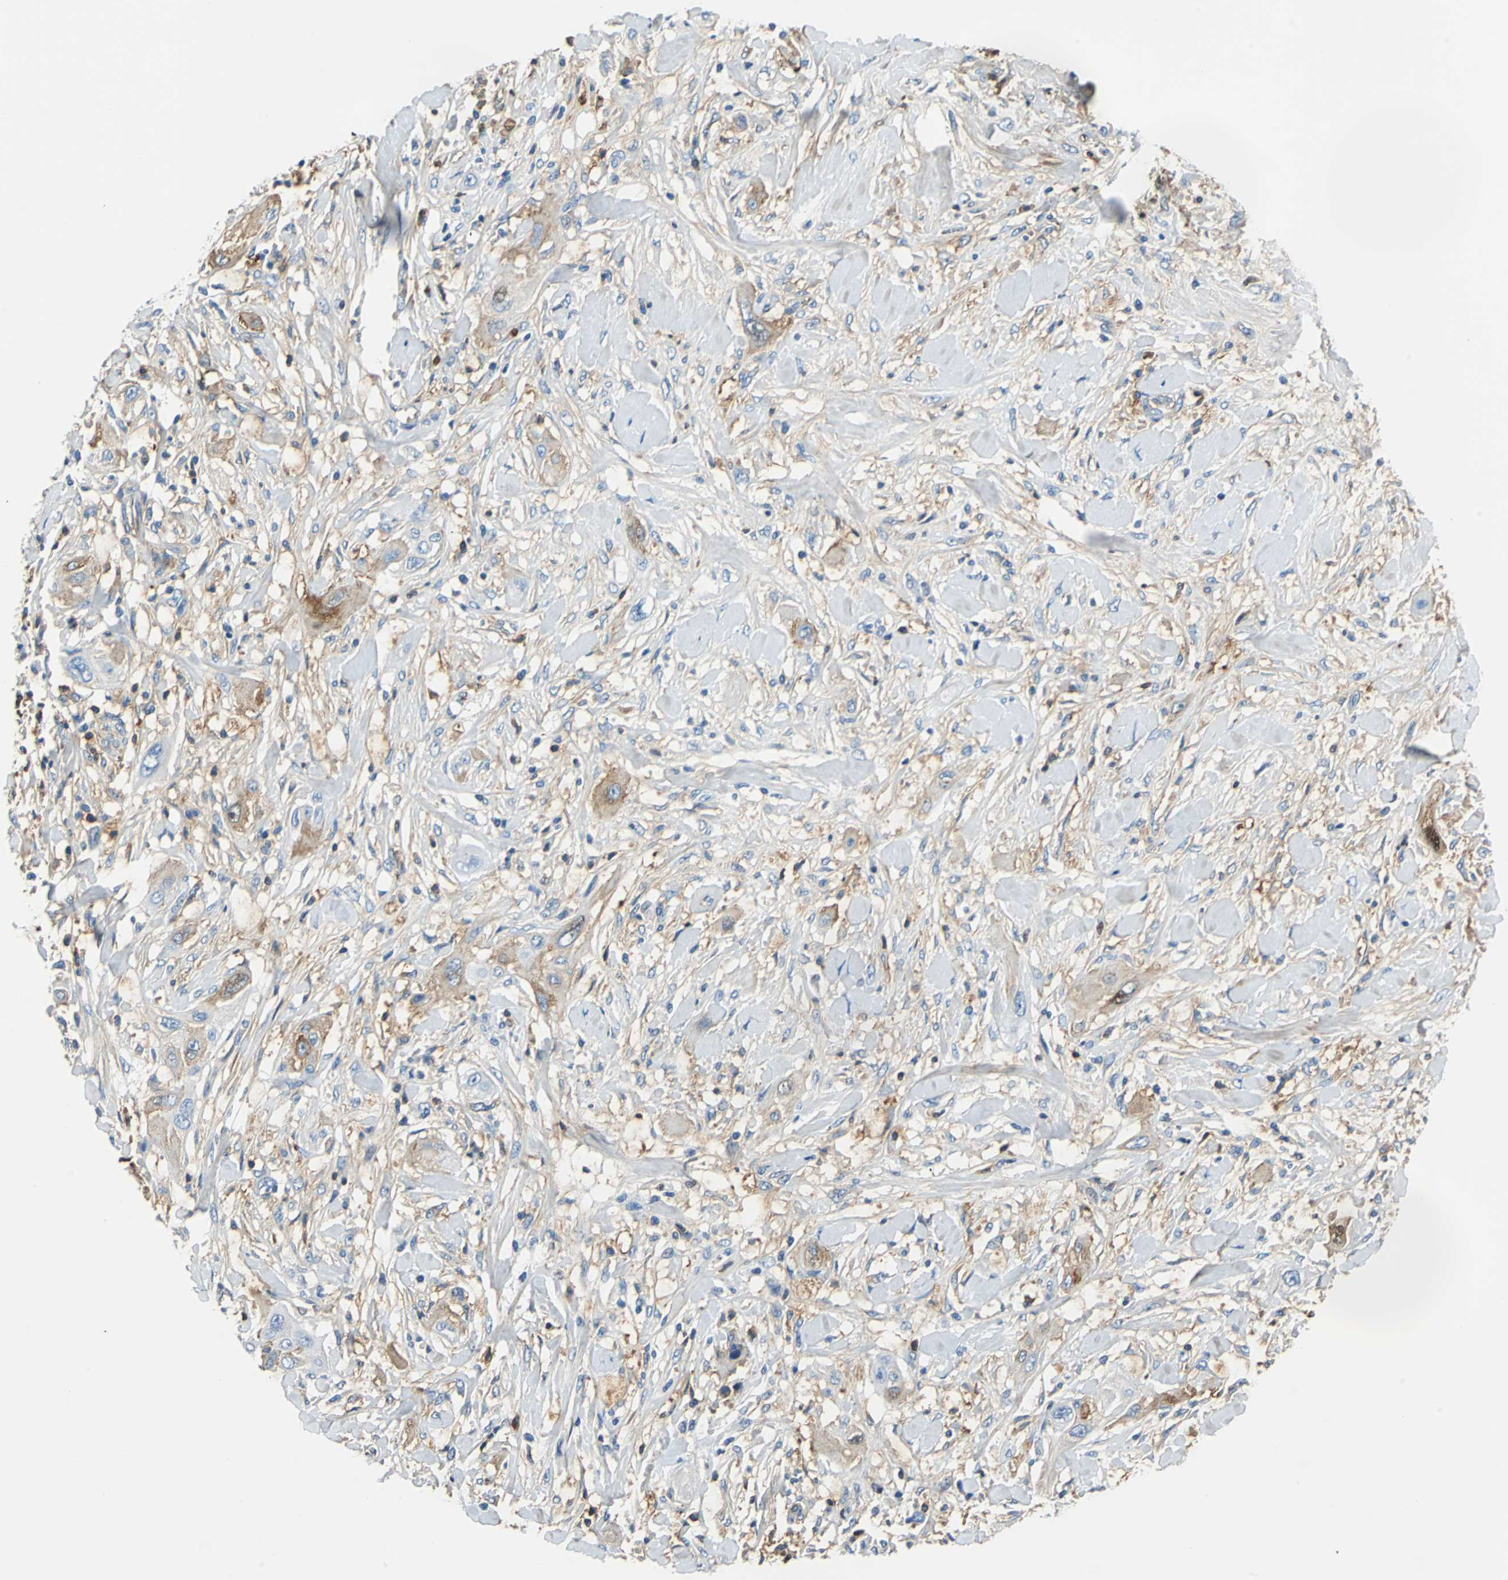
{"staining": {"intensity": "weak", "quantity": ">75%", "location": "cytoplasmic/membranous"}, "tissue": "lung cancer", "cell_type": "Tumor cells", "image_type": "cancer", "snomed": [{"axis": "morphology", "description": "Squamous cell carcinoma, NOS"}, {"axis": "topography", "description": "Lung"}], "caption": "Tumor cells display weak cytoplasmic/membranous positivity in approximately >75% of cells in lung cancer (squamous cell carcinoma).", "gene": "ALB", "patient": {"sex": "female", "age": 47}}